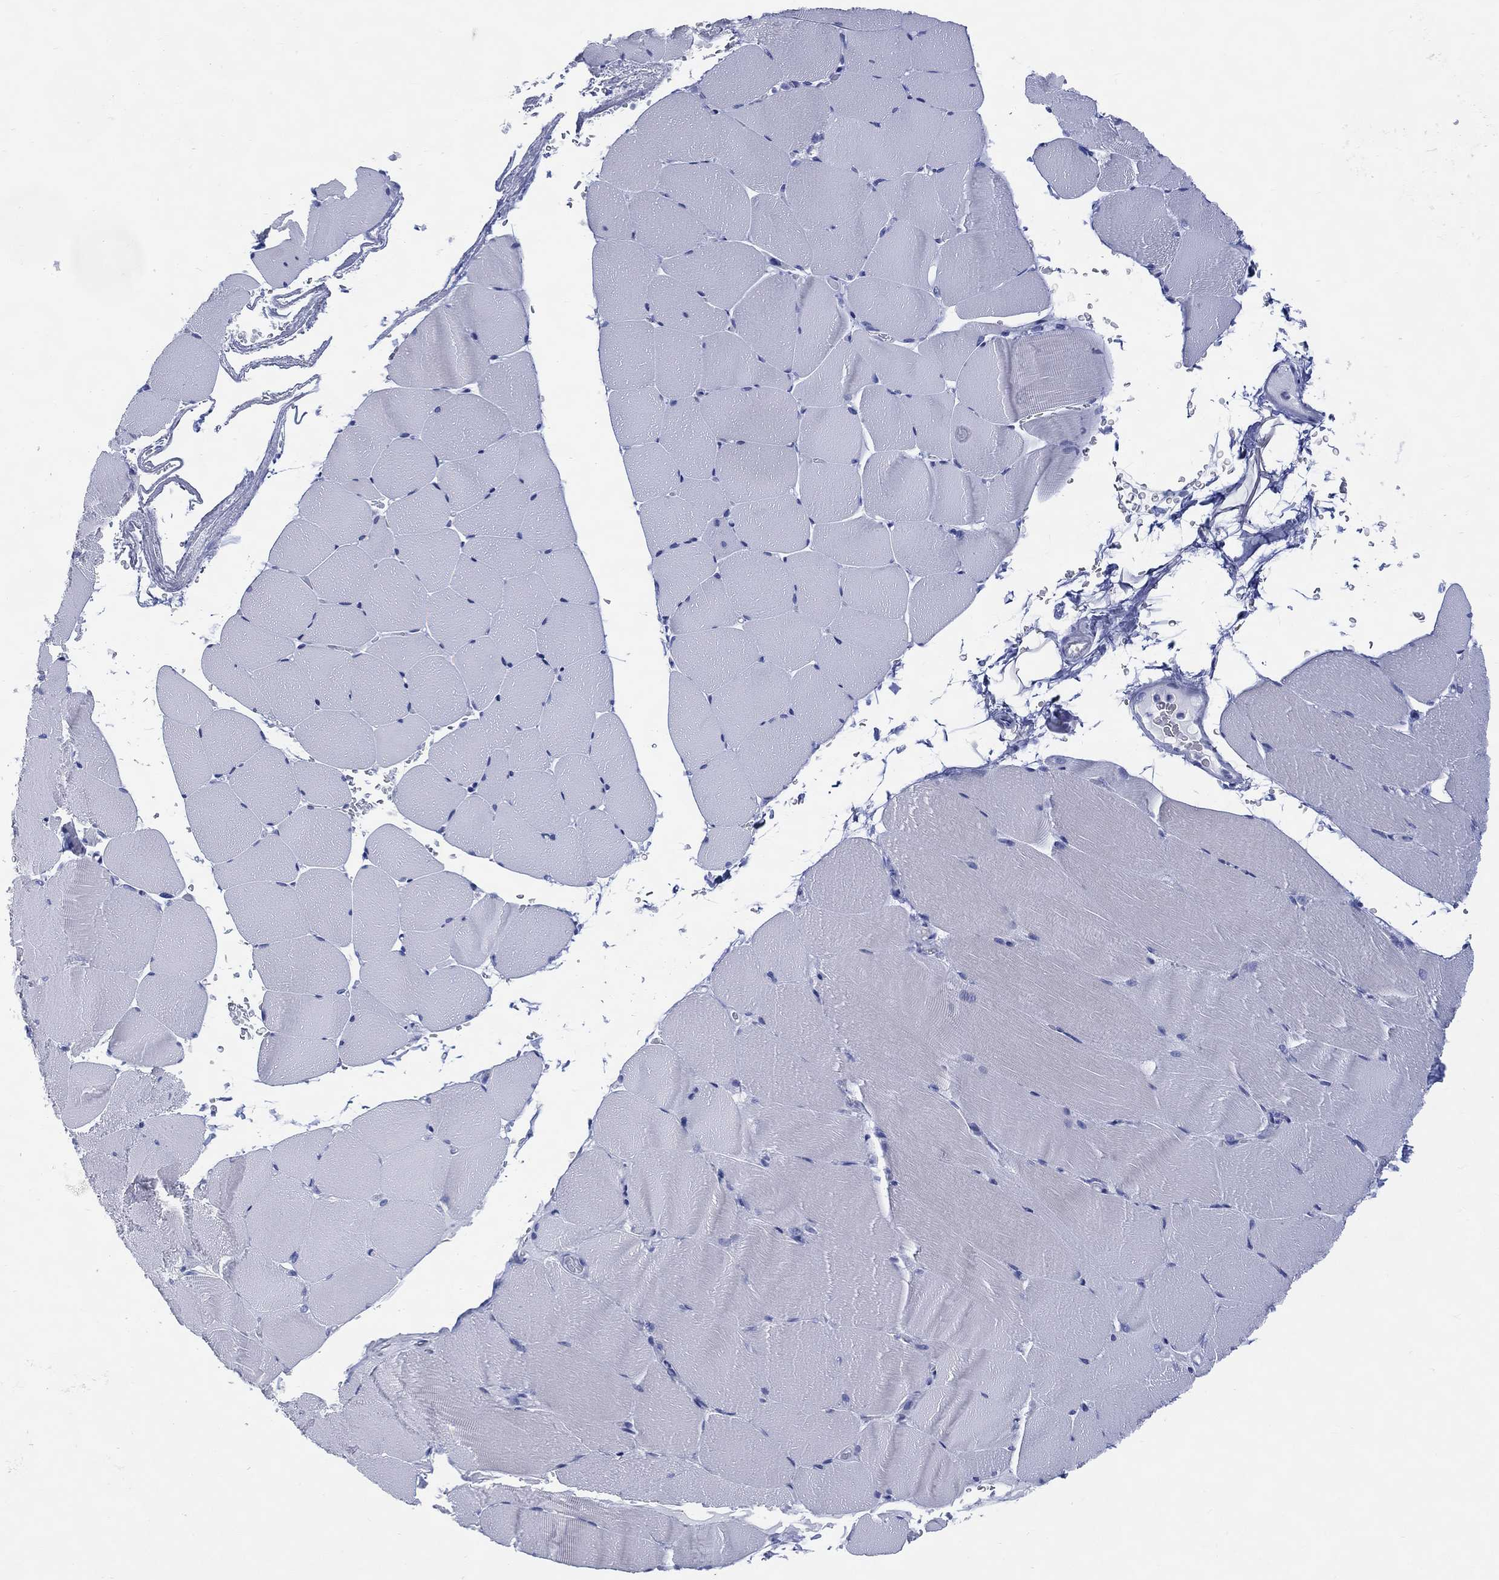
{"staining": {"intensity": "negative", "quantity": "none", "location": "none"}, "tissue": "skeletal muscle", "cell_type": "Myocytes", "image_type": "normal", "snomed": [{"axis": "morphology", "description": "Normal tissue, NOS"}, {"axis": "topography", "description": "Skeletal muscle"}], "caption": "Immunohistochemical staining of unremarkable human skeletal muscle shows no significant expression in myocytes. (DAB IHC with hematoxylin counter stain).", "gene": "ENSG00000285953", "patient": {"sex": "female", "age": 37}}